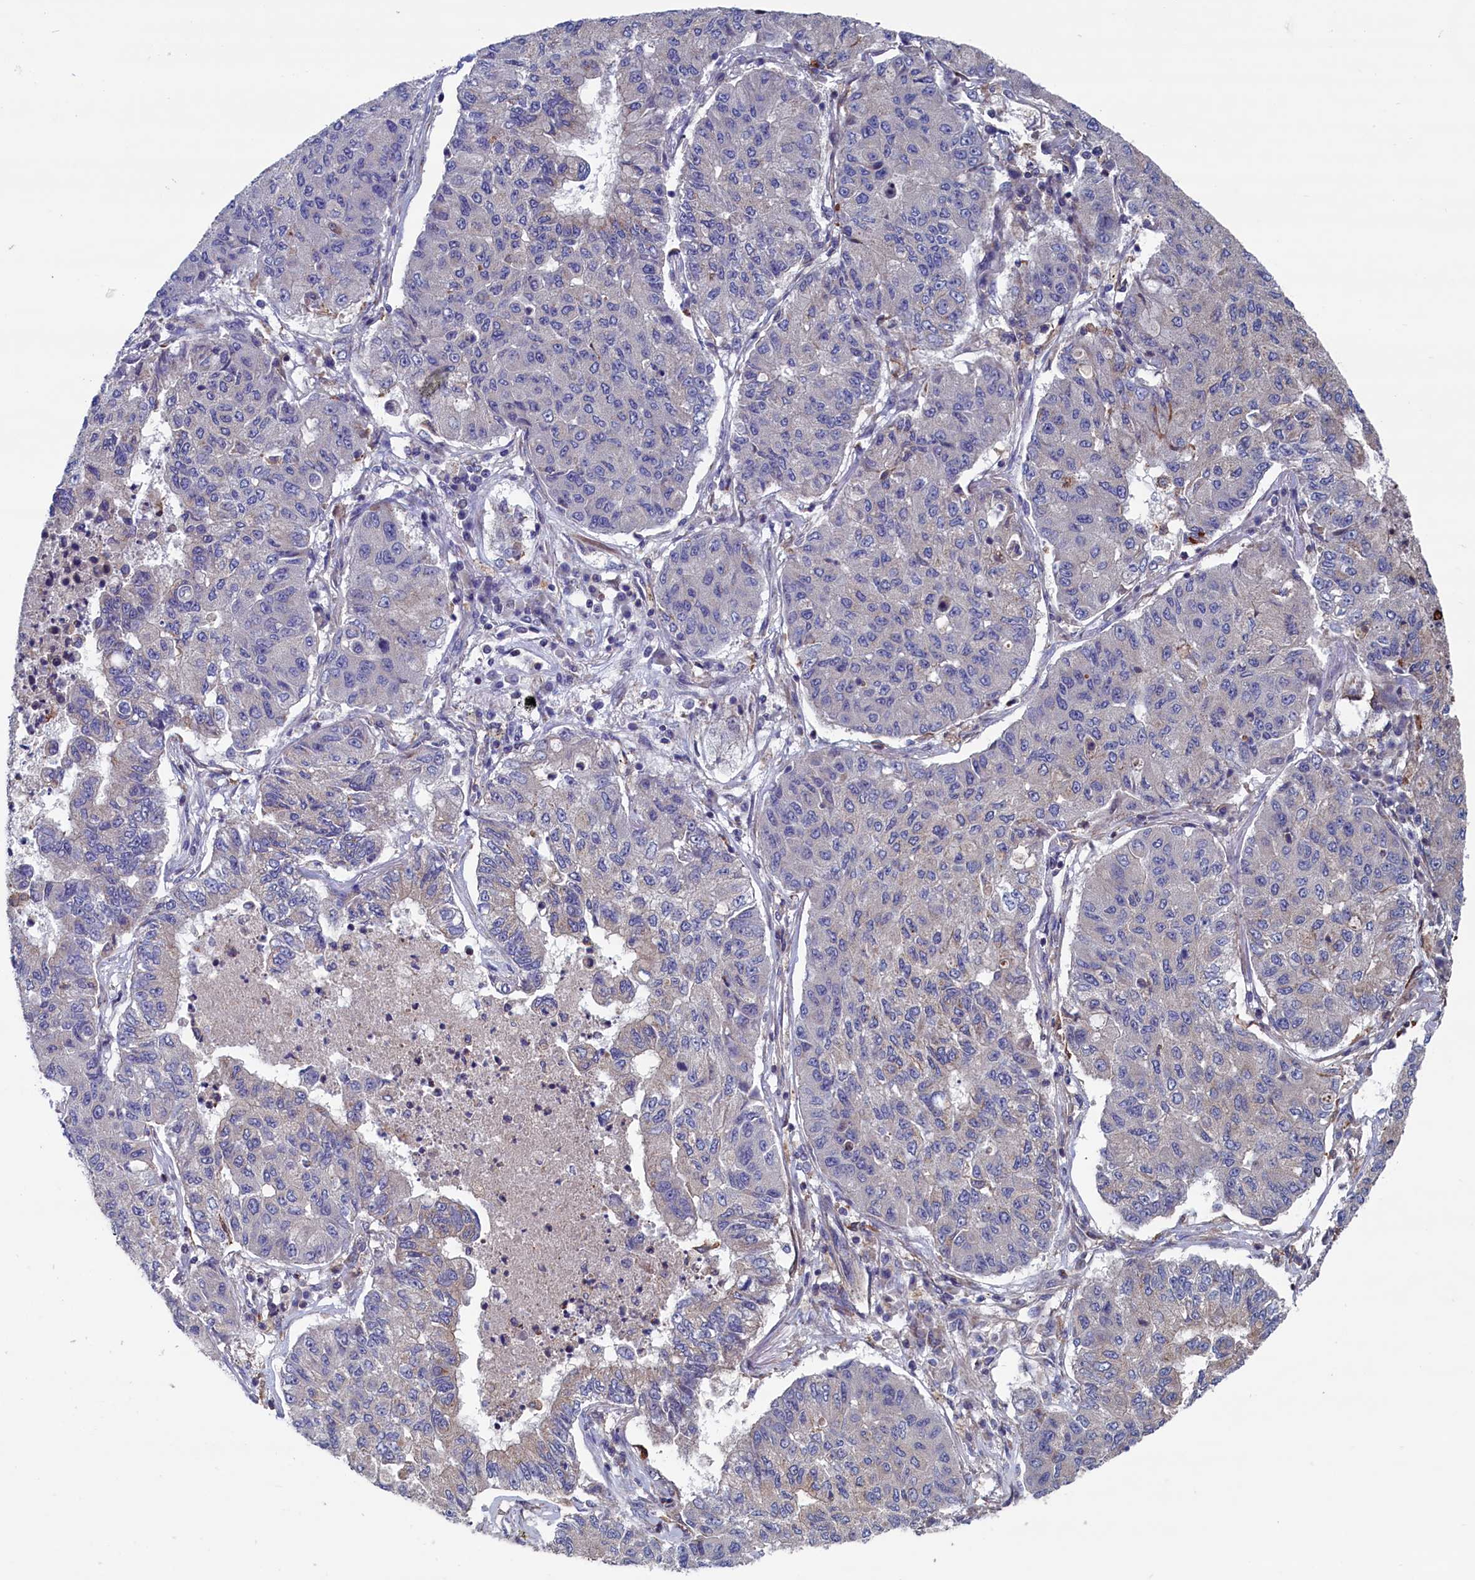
{"staining": {"intensity": "negative", "quantity": "none", "location": "none"}, "tissue": "lung cancer", "cell_type": "Tumor cells", "image_type": "cancer", "snomed": [{"axis": "morphology", "description": "Squamous cell carcinoma, NOS"}, {"axis": "topography", "description": "Lung"}], "caption": "Lung squamous cell carcinoma was stained to show a protein in brown. There is no significant expression in tumor cells. Nuclei are stained in blue.", "gene": "SPATA13", "patient": {"sex": "male", "age": 74}}